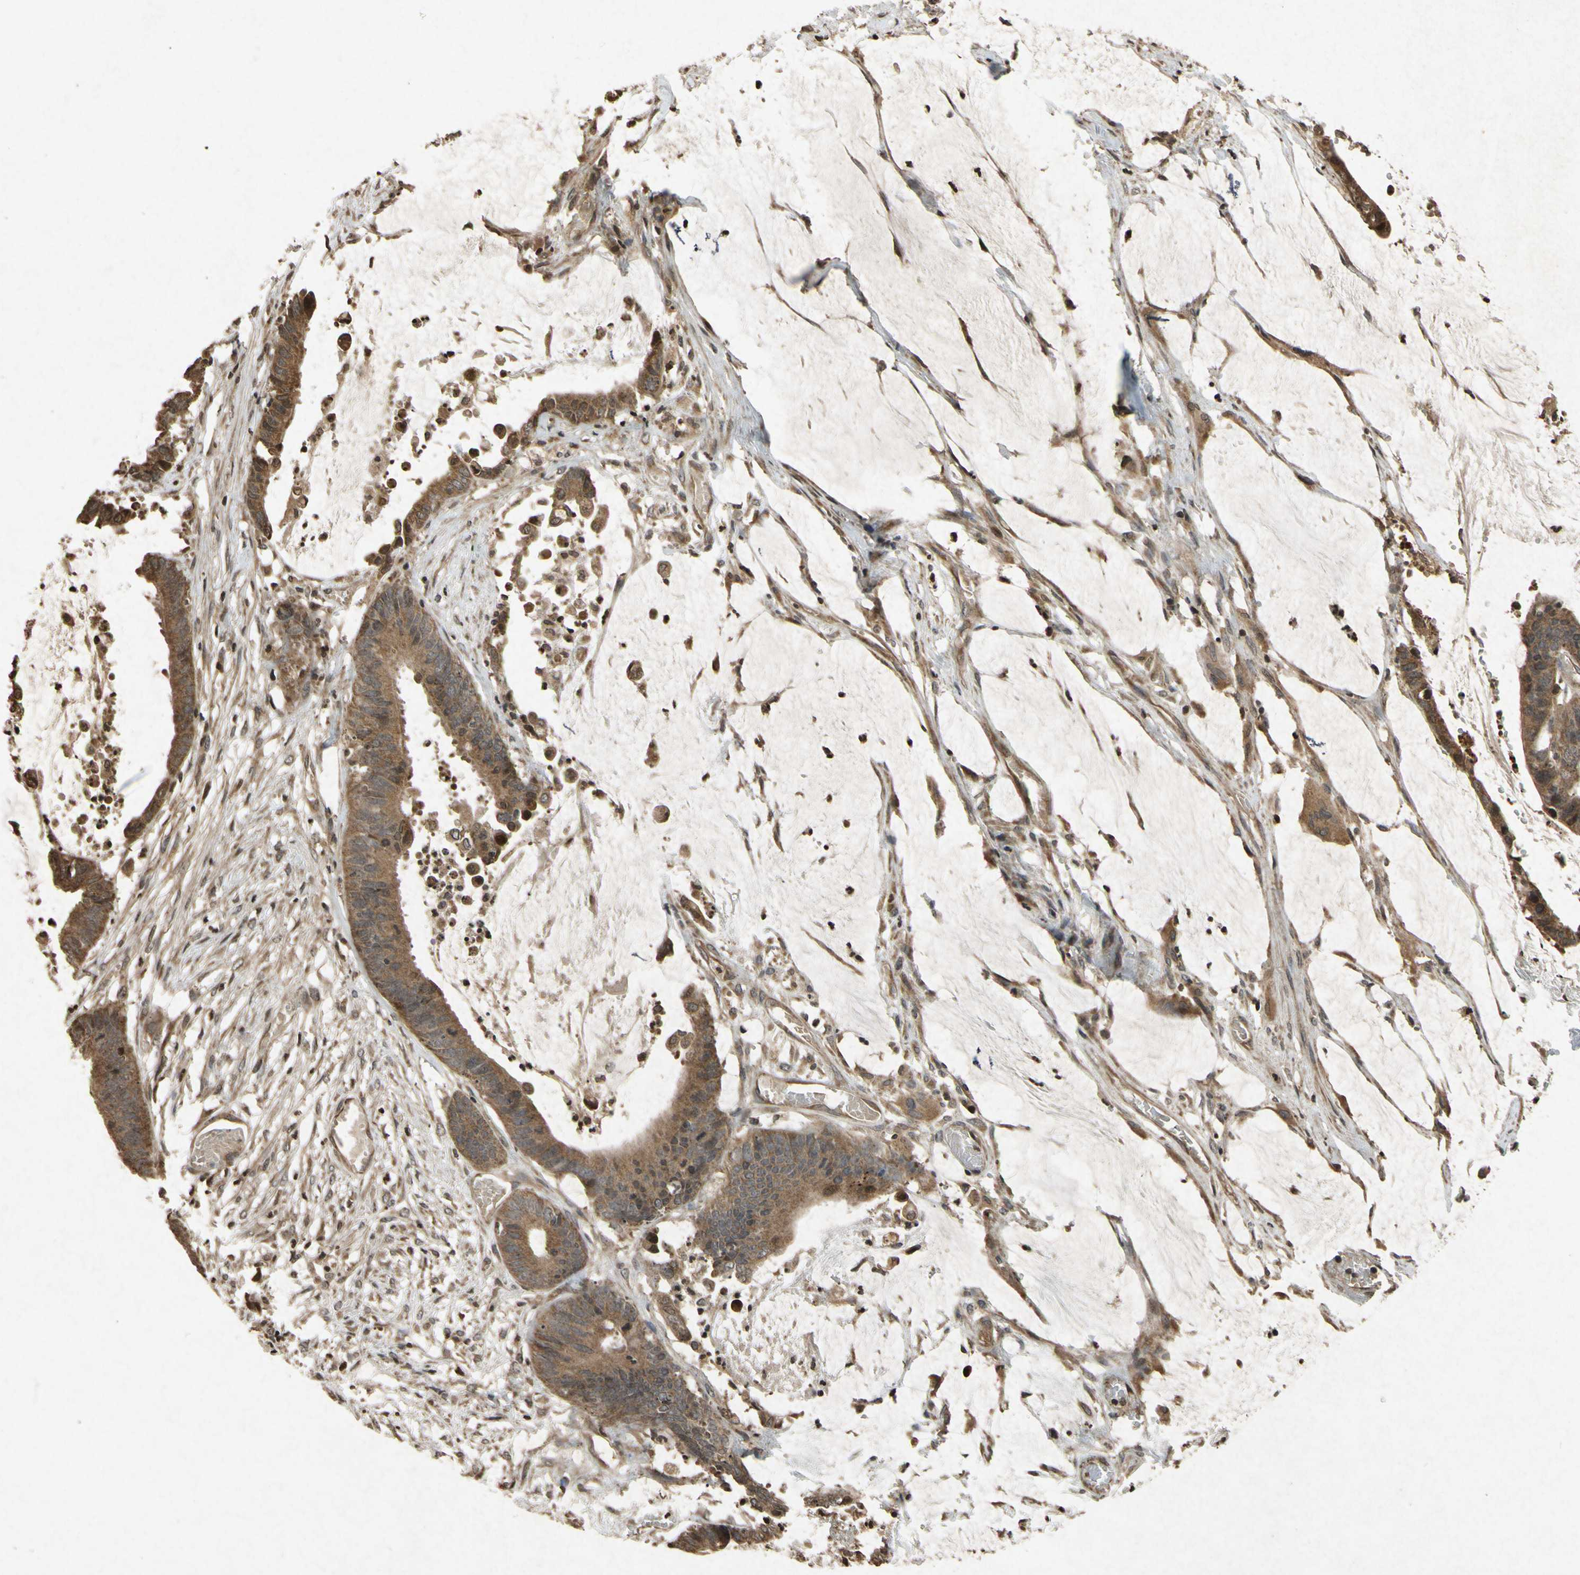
{"staining": {"intensity": "moderate", "quantity": ">75%", "location": "cytoplasmic/membranous"}, "tissue": "colorectal cancer", "cell_type": "Tumor cells", "image_type": "cancer", "snomed": [{"axis": "morphology", "description": "Adenocarcinoma, NOS"}, {"axis": "topography", "description": "Rectum"}], "caption": "High-power microscopy captured an IHC image of colorectal cancer, revealing moderate cytoplasmic/membranous staining in approximately >75% of tumor cells. (DAB = brown stain, brightfield microscopy at high magnification).", "gene": "ATP6V1H", "patient": {"sex": "female", "age": 66}}